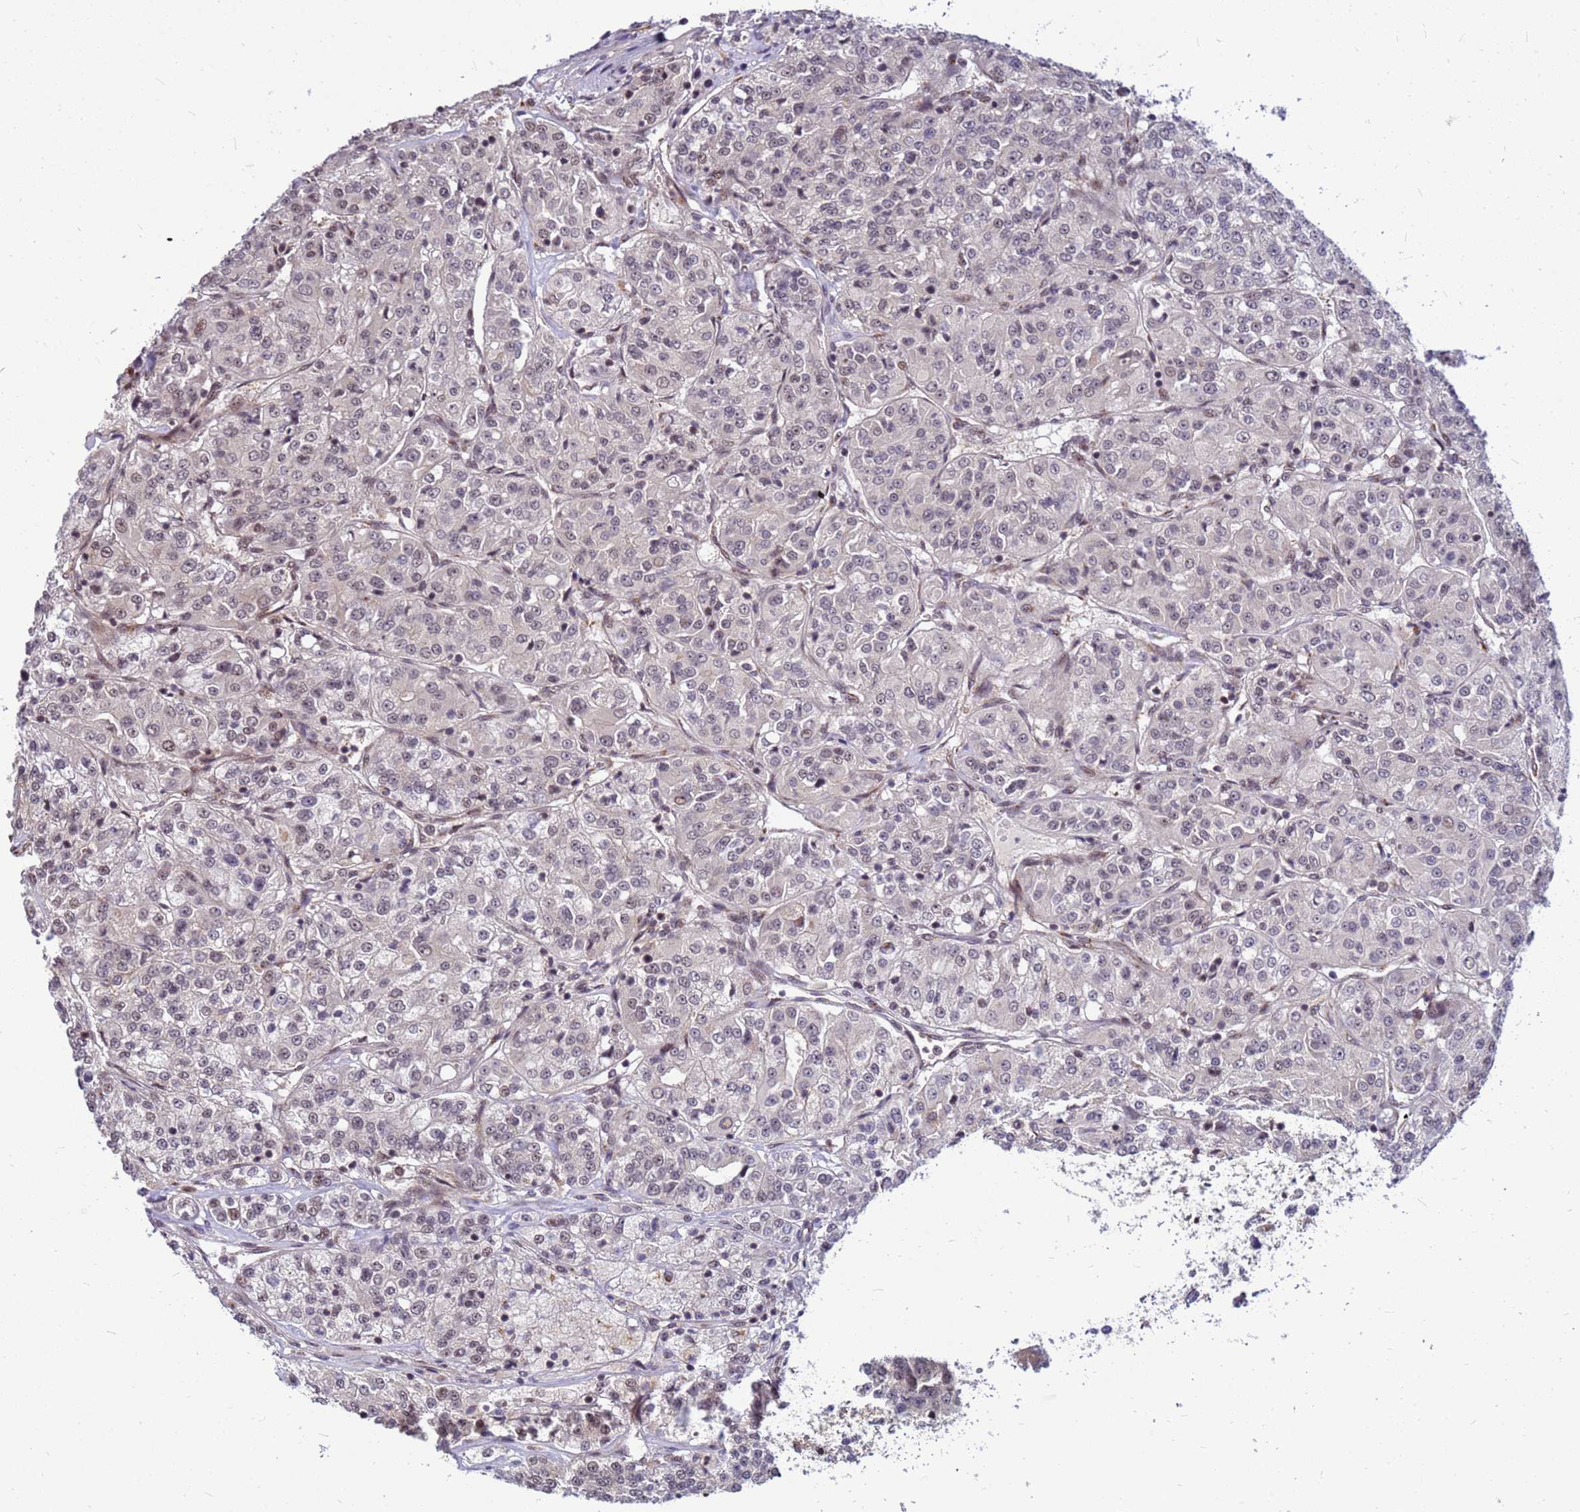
{"staining": {"intensity": "weak", "quantity": "<25%", "location": "nuclear"}, "tissue": "renal cancer", "cell_type": "Tumor cells", "image_type": "cancer", "snomed": [{"axis": "morphology", "description": "Adenocarcinoma, NOS"}, {"axis": "topography", "description": "Kidney"}], "caption": "Immunohistochemistry micrograph of neoplastic tissue: renal adenocarcinoma stained with DAB reveals no significant protein positivity in tumor cells. The staining was performed using DAB to visualize the protein expression in brown, while the nuclei were stained in blue with hematoxylin (Magnification: 20x).", "gene": "NCBP2", "patient": {"sex": "female", "age": 63}}